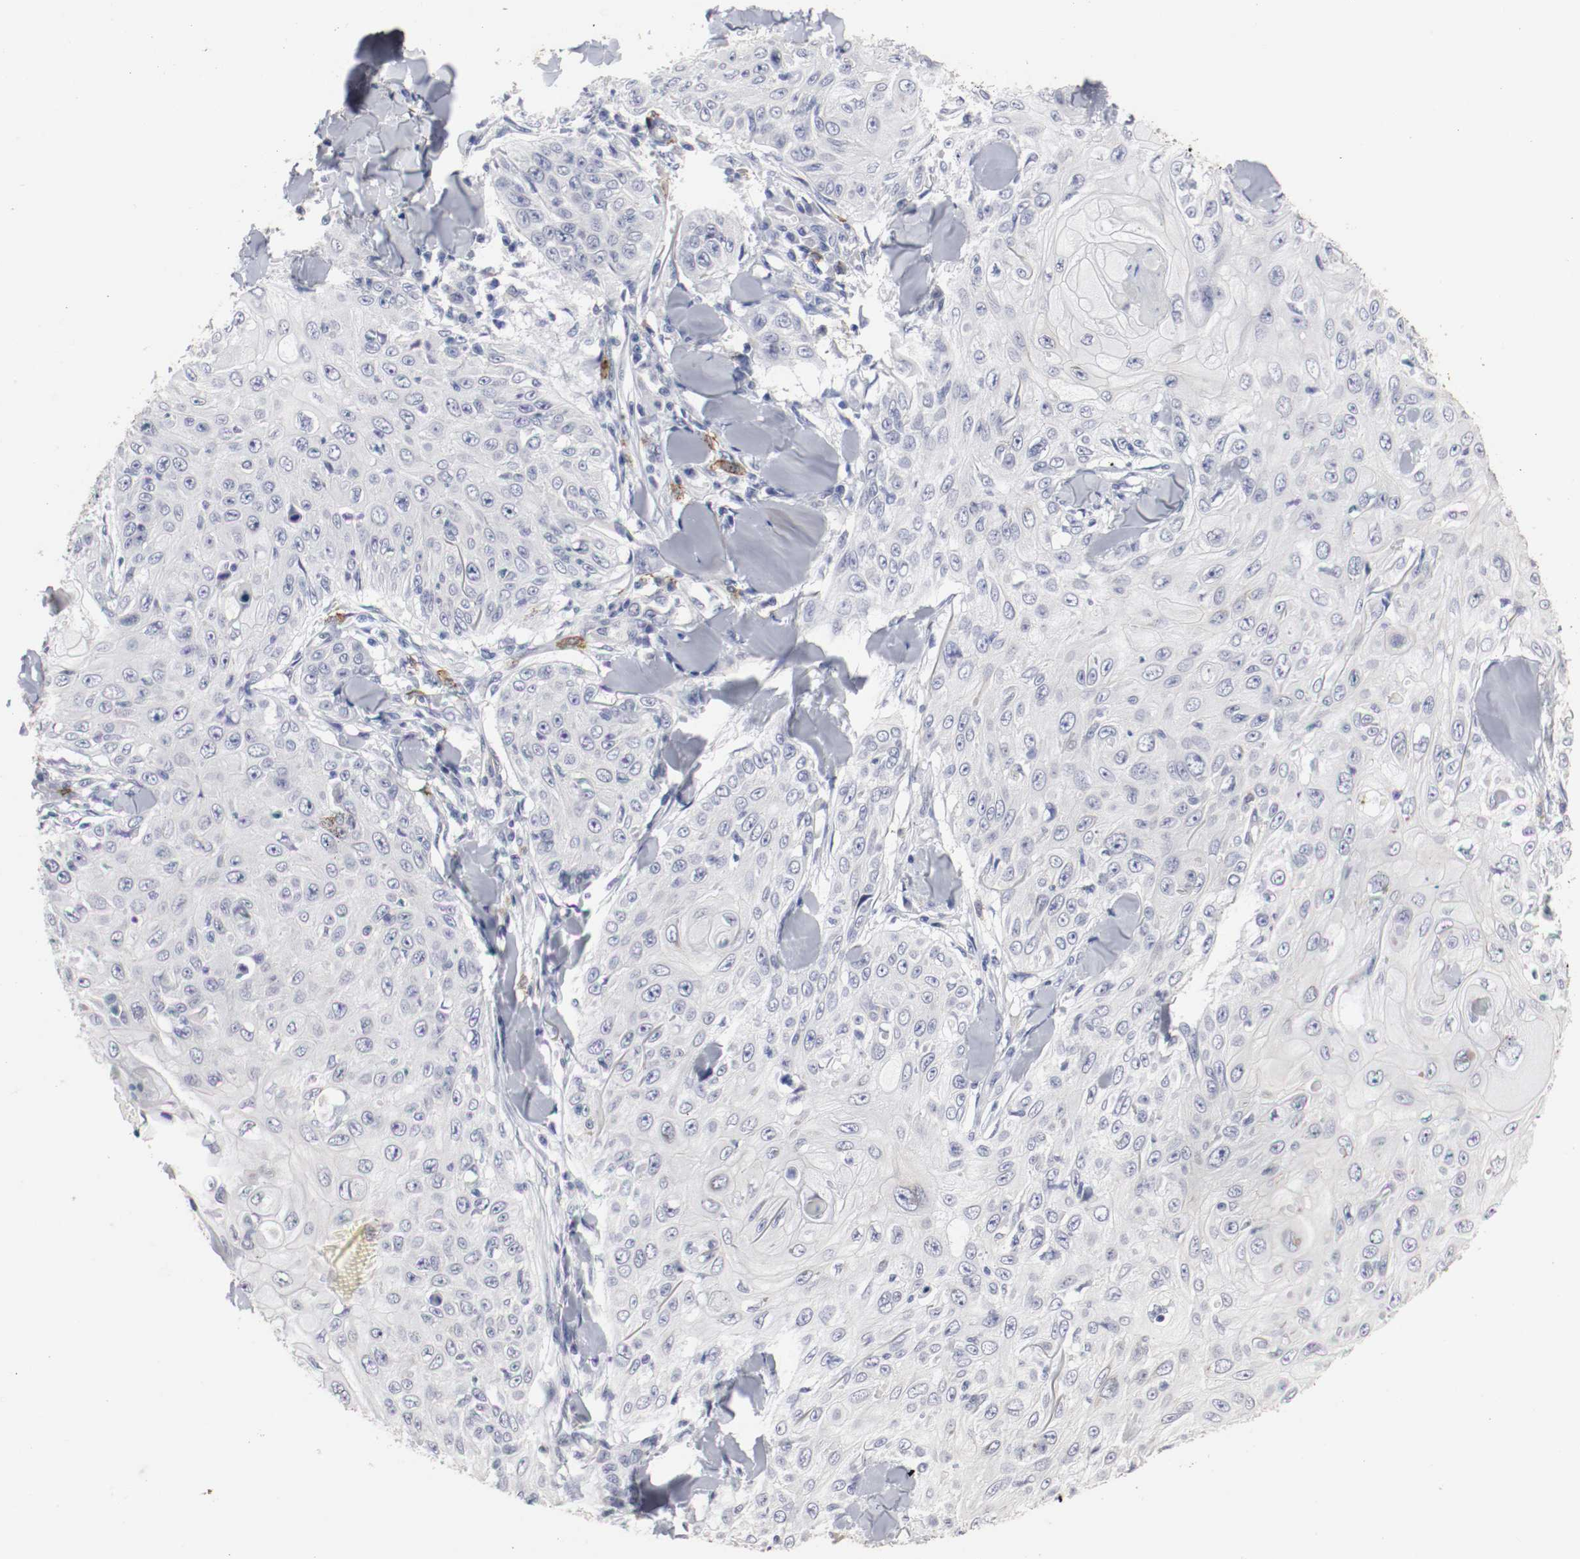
{"staining": {"intensity": "negative", "quantity": "none", "location": "none"}, "tissue": "skin cancer", "cell_type": "Tumor cells", "image_type": "cancer", "snomed": [{"axis": "morphology", "description": "Squamous cell carcinoma, NOS"}, {"axis": "topography", "description": "Skin"}], "caption": "IHC of human skin squamous cell carcinoma displays no expression in tumor cells.", "gene": "KIT", "patient": {"sex": "male", "age": 86}}